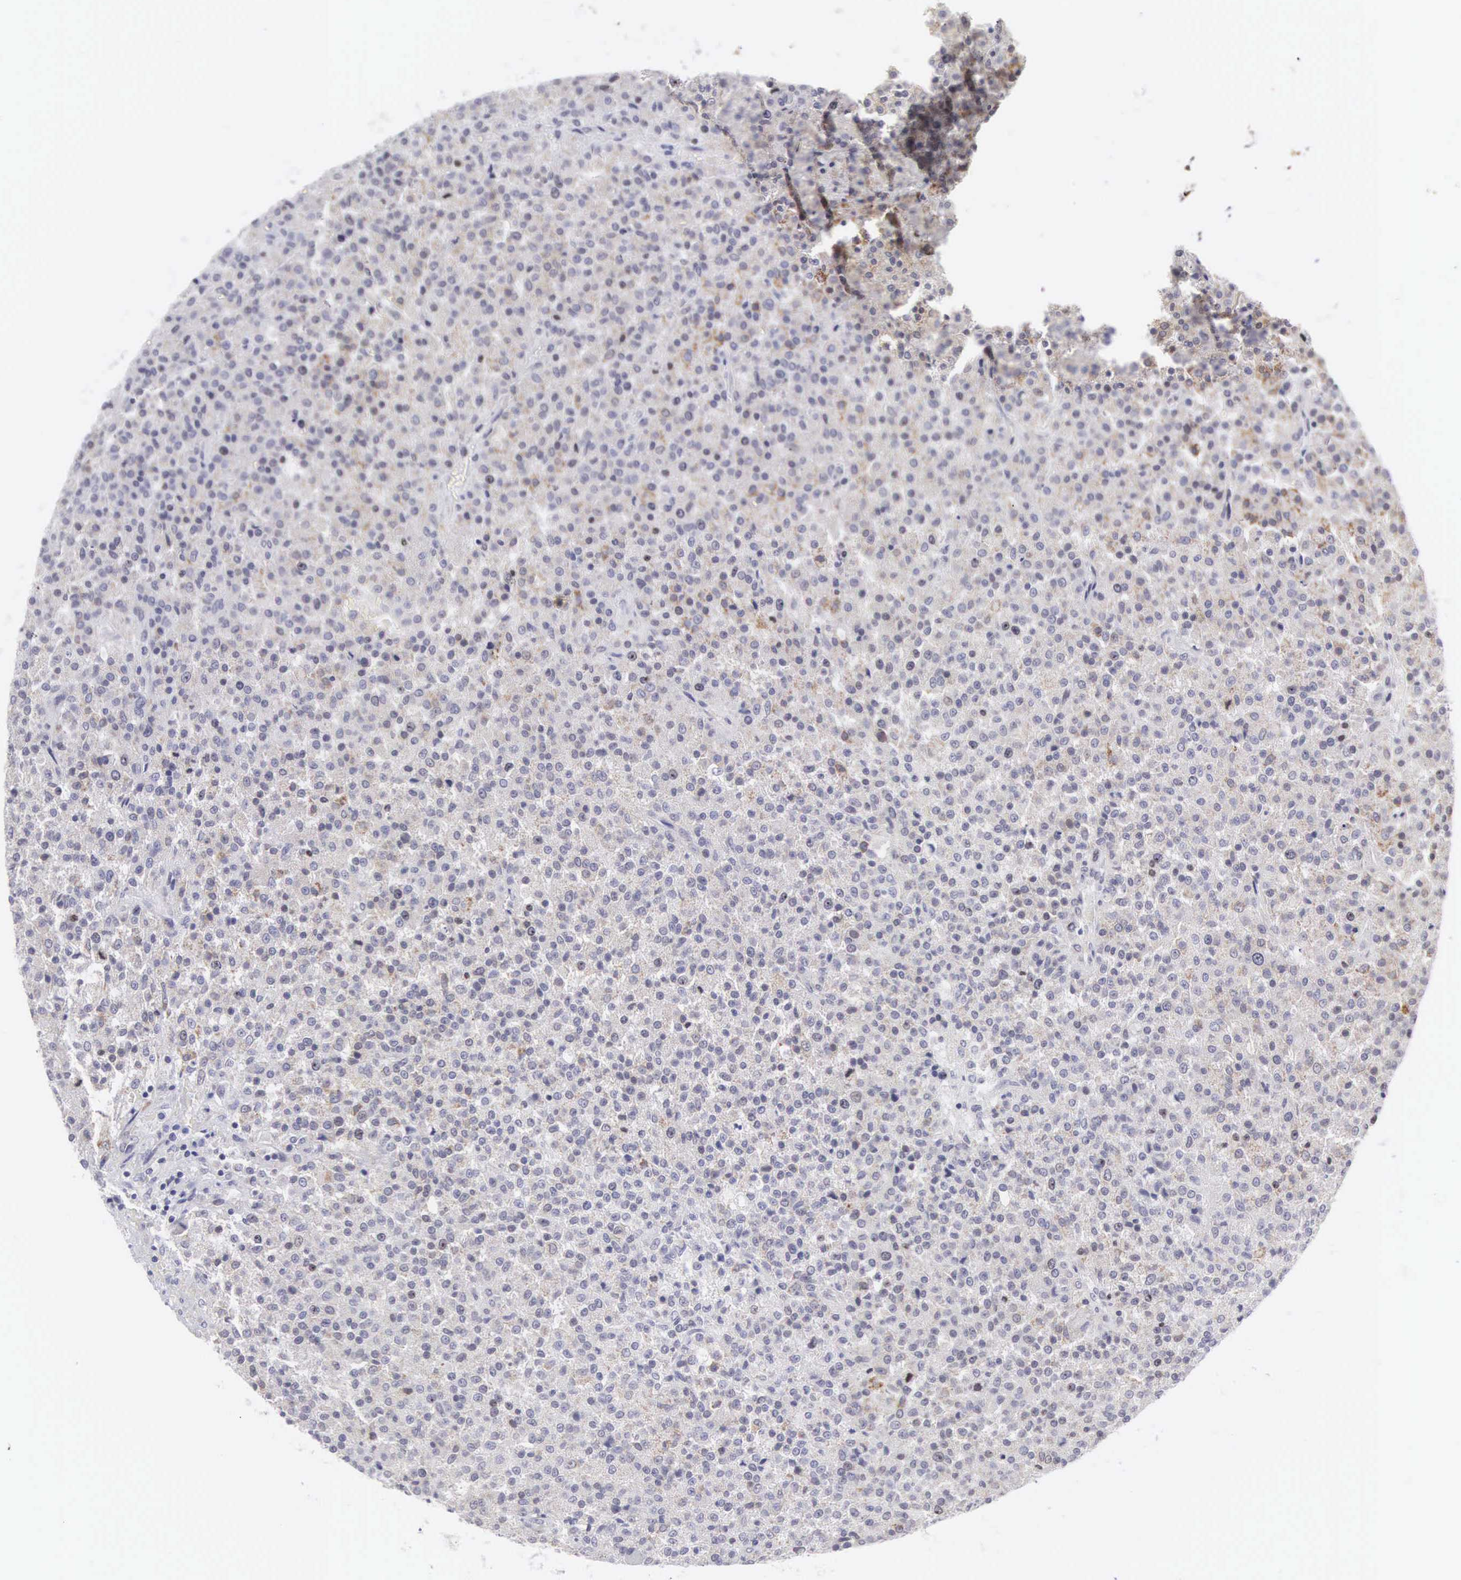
{"staining": {"intensity": "weak", "quantity": "25%-75%", "location": "cytoplasmic/membranous"}, "tissue": "testis cancer", "cell_type": "Tumor cells", "image_type": "cancer", "snomed": [{"axis": "morphology", "description": "Seminoma, NOS"}, {"axis": "topography", "description": "Testis"}], "caption": "A brown stain labels weak cytoplasmic/membranous expression of a protein in testis cancer tumor cells.", "gene": "SOX11", "patient": {"sex": "male", "age": 59}}